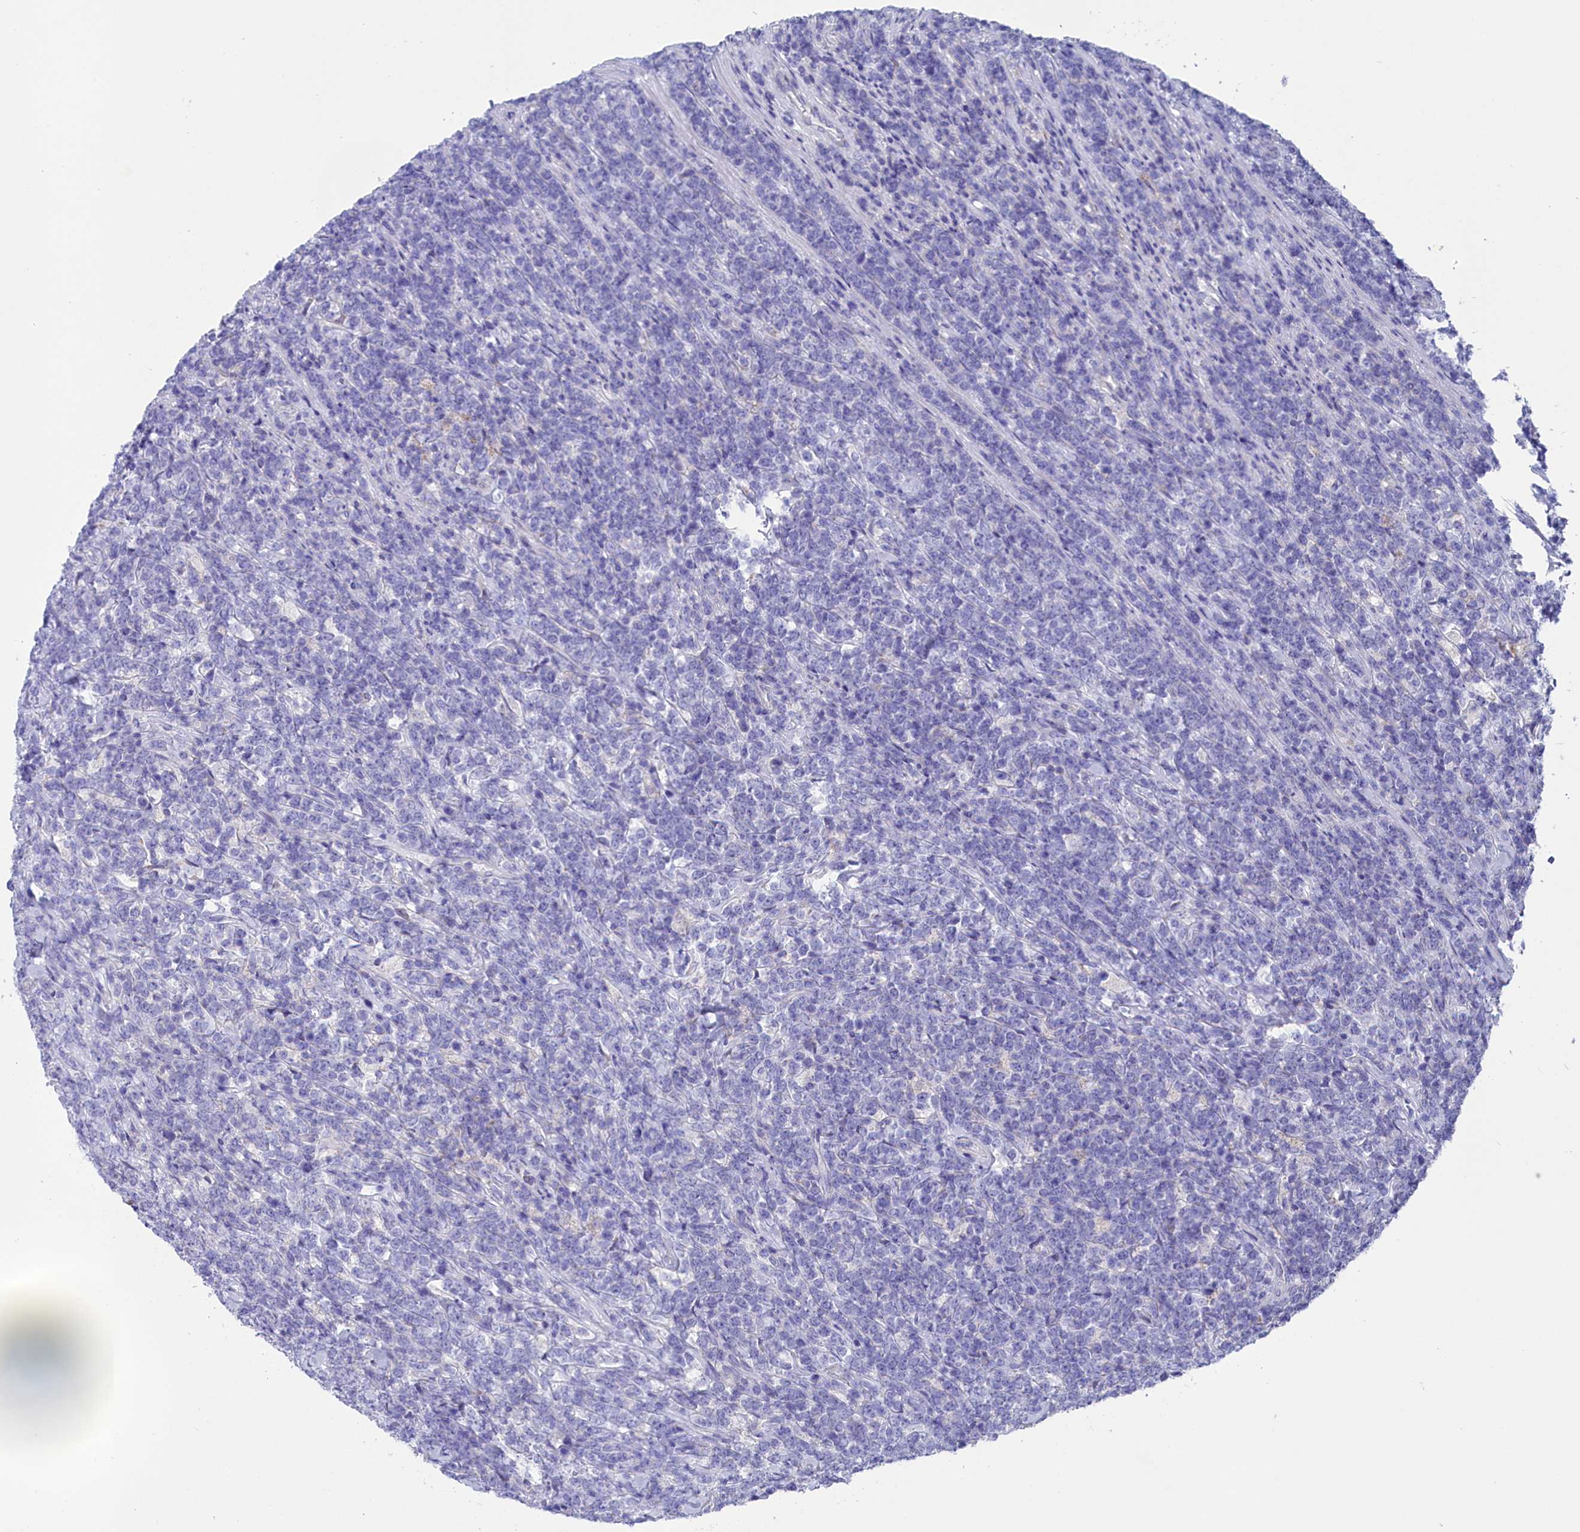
{"staining": {"intensity": "negative", "quantity": "none", "location": "none"}, "tissue": "lymphoma", "cell_type": "Tumor cells", "image_type": "cancer", "snomed": [{"axis": "morphology", "description": "Malignant lymphoma, non-Hodgkin's type, High grade"}, {"axis": "topography", "description": "Small intestine"}], "caption": "Immunohistochemistry (IHC) image of high-grade malignant lymphoma, non-Hodgkin's type stained for a protein (brown), which reveals no expression in tumor cells.", "gene": "PRDM12", "patient": {"sex": "male", "age": 8}}